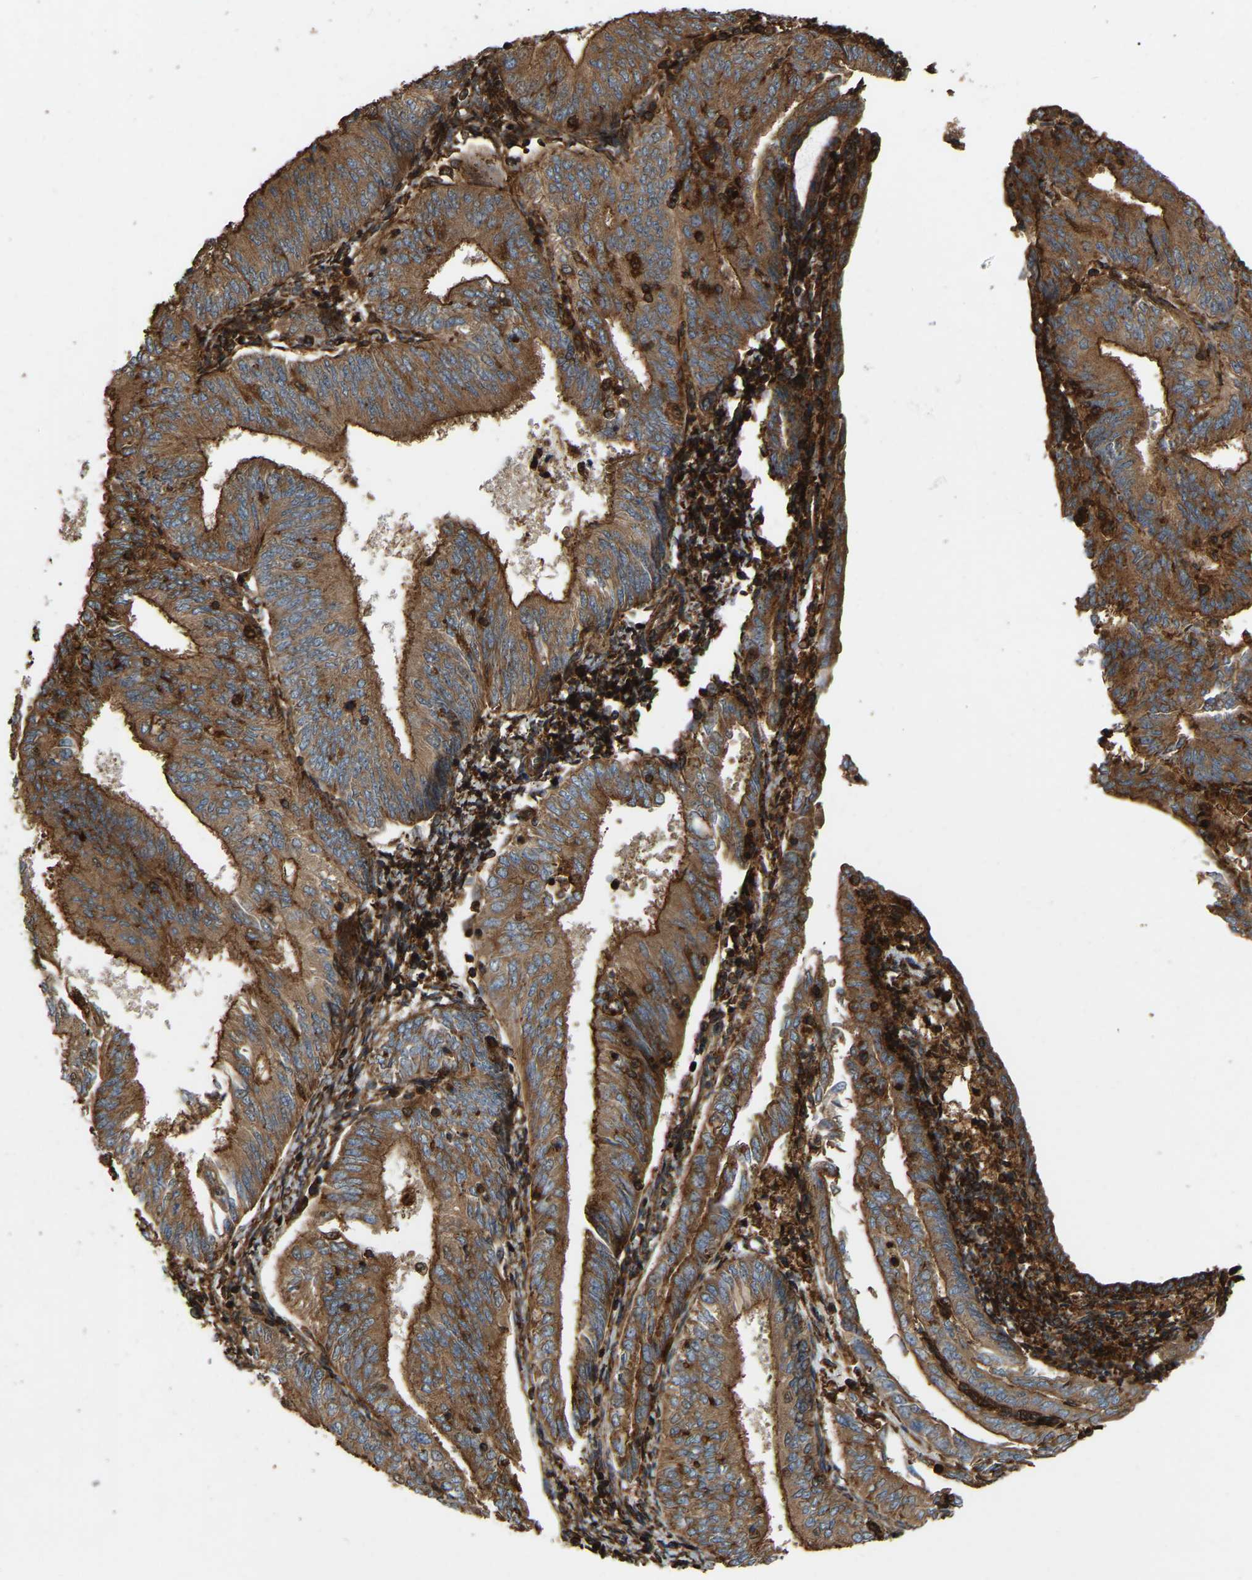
{"staining": {"intensity": "moderate", "quantity": ">75%", "location": "cytoplasmic/membranous"}, "tissue": "endometrial cancer", "cell_type": "Tumor cells", "image_type": "cancer", "snomed": [{"axis": "morphology", "description": "Adenocarcinoma, NOS"}, {"axis": "topography", "description": "Endometrium"}], "caption": "Moderate cytoplasmic/membranous positivity for a protein is appreciated in approximately >75% of tumor cells of endometrial adenocarcinoma using immunohistochemistry (IHC).", "gene": "SAMD9L", "patient": {"sex": "female", "age": 58}}